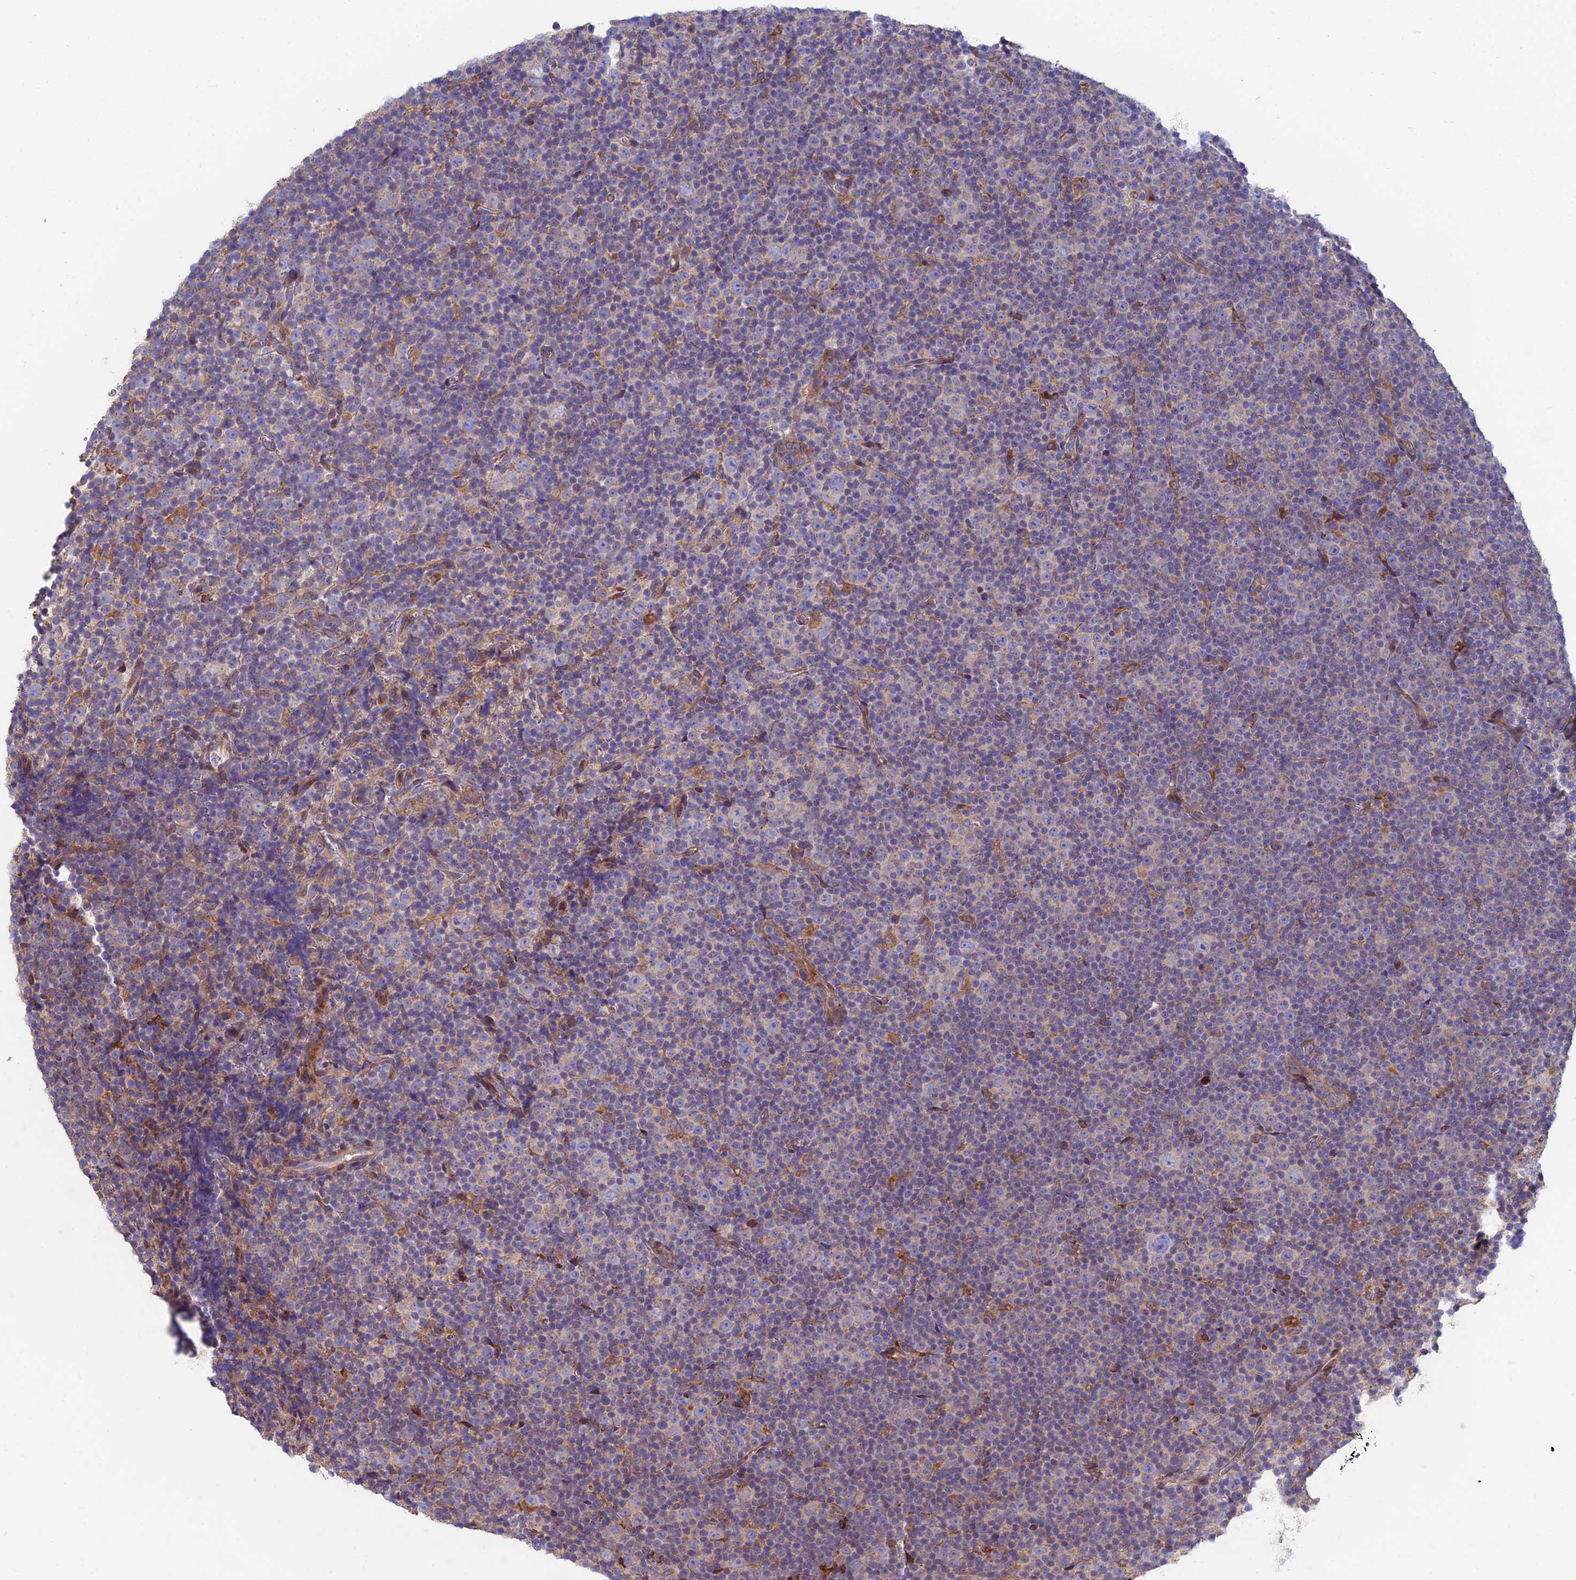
{"staining": {"intensity": "negative", "quantity": "none", "location": "none"}, "tissue": "lymphoma", "cell_type": "Tumor cells", "image_type": "cancer", "snomed": [{"axis": "morphology", "description": "Malignant lymphoma, non-Hodgkin's type, Low grade"}, {"axis": "topography", "description": "Lymph node"}], "caption": "Malignant lymphoma, non-Hodgkin's type (low-grade) was stained to show a protein in brown. There is no significant staining in tumor cells.", "gene": "CLCN3", "patient": {"sex": "female", "age": 67}}